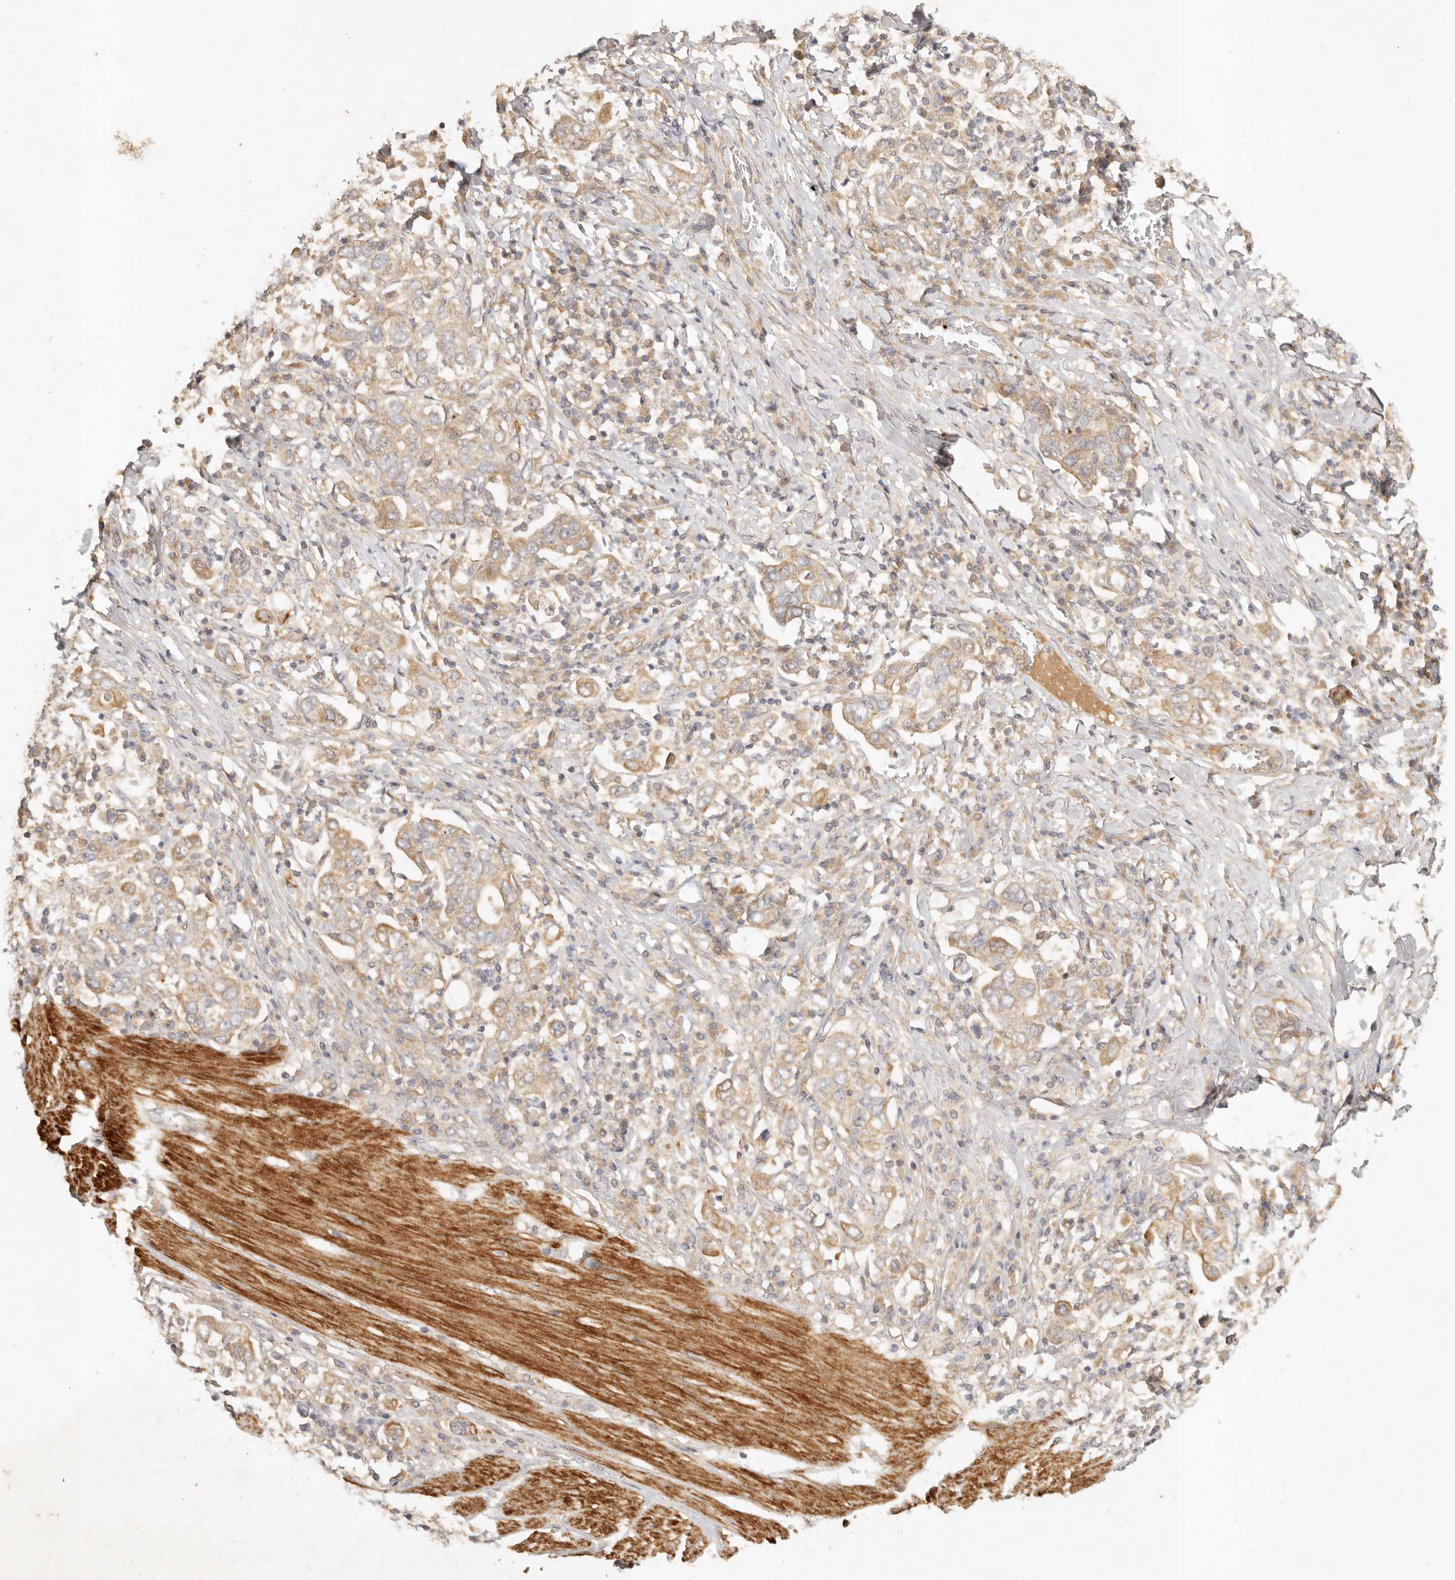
{"staining": {"intensity": "moderate", "quantity": ">75%", "location": "cytoplasmic/membranous"}, "tissue": "stomach cancer", "cell_type": "Tumor cells", "image_type": "cancer", "snomed": [{"axis": "morphology", "description": "Adenocarcinoma, NOS"}, {"axis": "topography", "description": "Stomach, upper"}], "caption": "Tumor cells display medium levels of moderate cytoplasmic/membranous staining in about >75% of cells in human adenocarcinoma (stomach).", "gene": "VIPR1", "patient": {"sex": "male", "age": 62}}